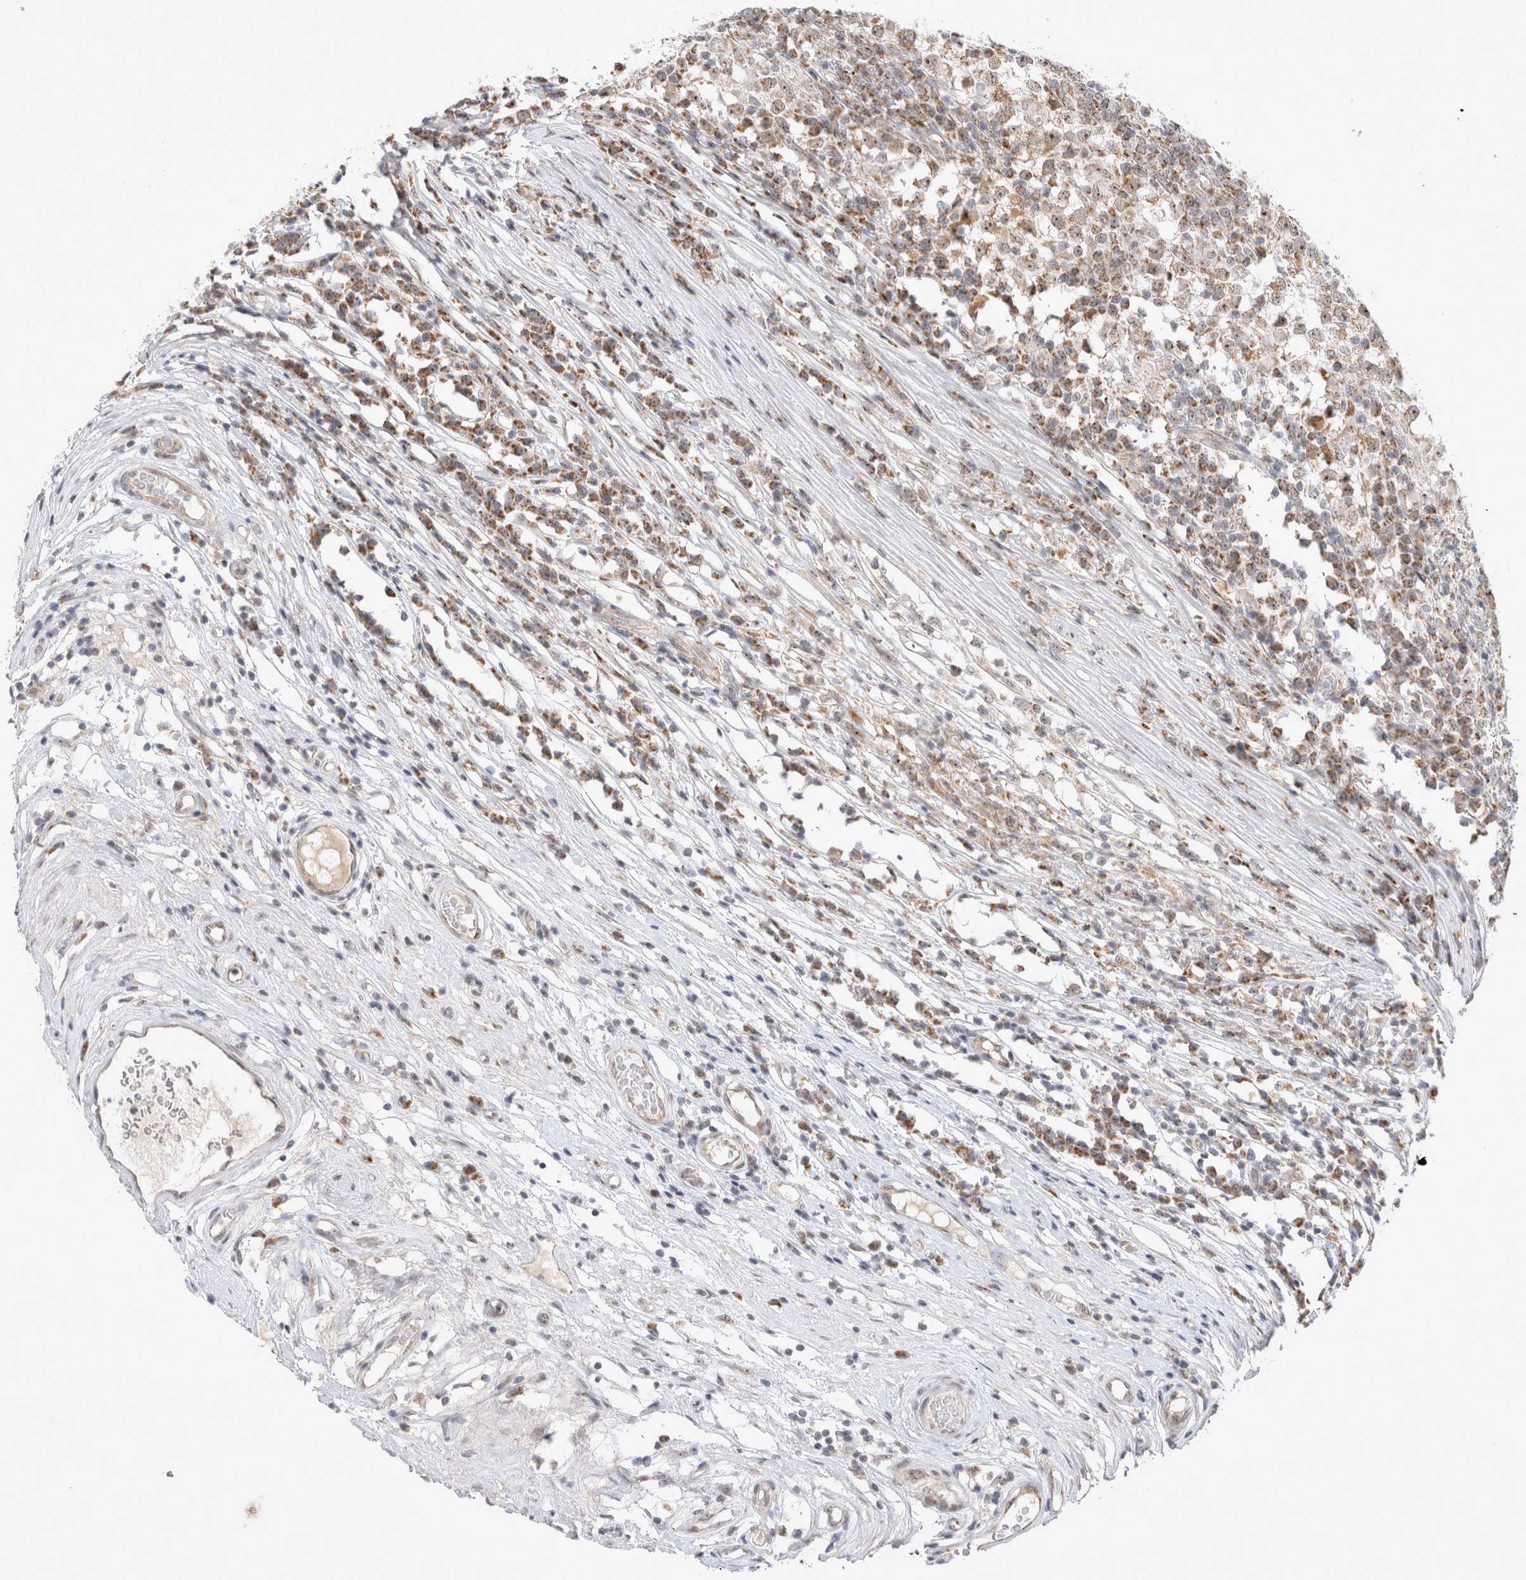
{"staining": {"intensity": "moderate", "quantity": ">75%", "location": "cytoplasmic/membranous,nuclear"}, "tissue": "testis cancer", "cell_type": "Tumor cells", "image_type": "cancer", "snomed": [{"axis": "morphology", "description": "Seminoma, NOS"}, {"axis": "topography", "description": "Testis"}], "caption": "DAB immunohistochemical staining of human testis seminoma reveals moderate cytoplasmic/membranous and nuclear protein expression in about >75% of tumor cells. The staining is performed using DAB (3,3'-diaminobenzidine) brown chromogen to label protein expression. The nuclei are counter-stained blue using hematoxylin.", "gene": "MRPL37", "patient": {"sex": "male", "age": 65}}